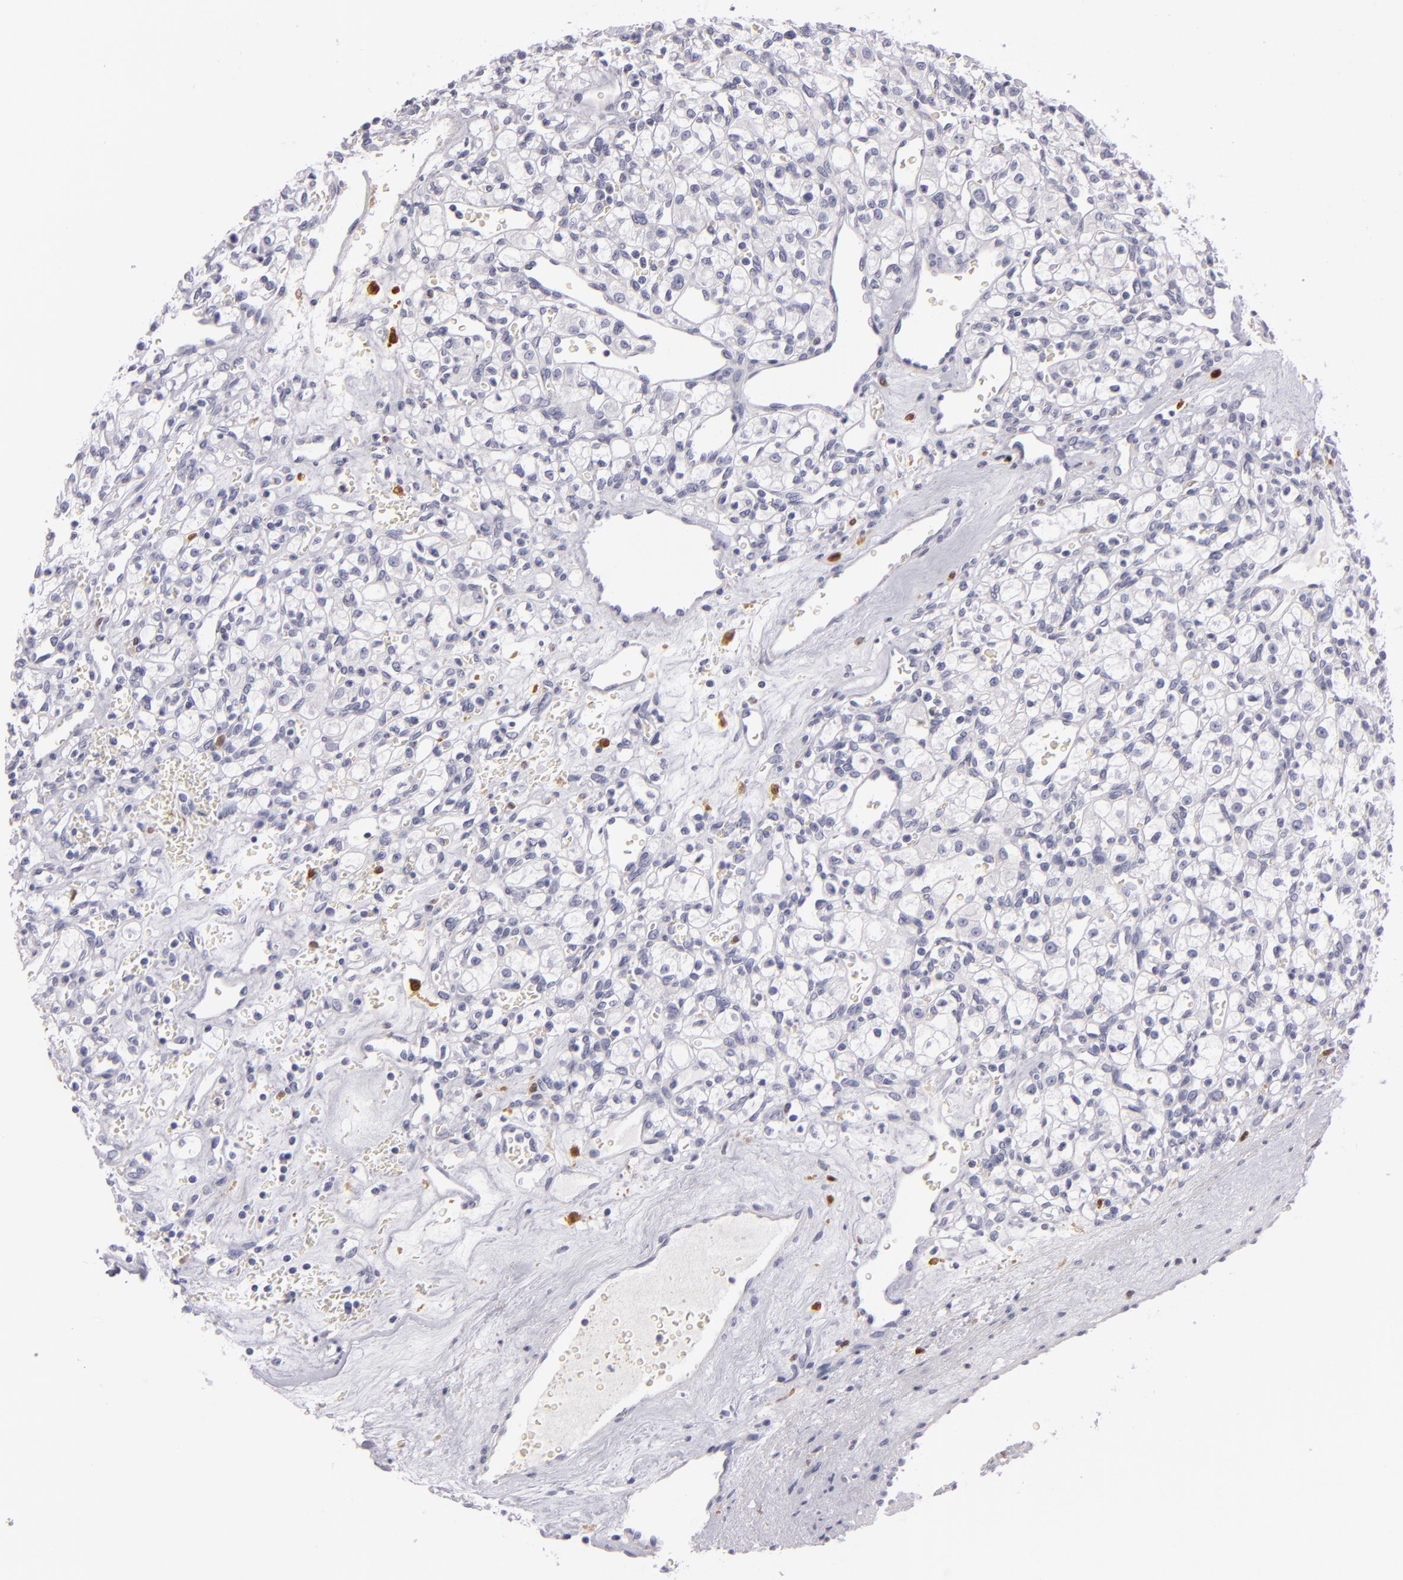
{"staining": {"intensity": "negative", "quantity": "none", "location": "none"}, "tissue": "renal cancer", "cell_type": "Tumor cells", "image_type": "cancer", "snomed": [{"axis": "morphology", "description": "Adenocarcinoma, NOS"}, {"axis": "topography", "description": "Kidney"}], "caption": "High magnification brightfield microscopy of renal cancer (adenocarcinoma) stained with DAB (brown) and counterstained with hematoxylin (blue): tumor cells show no significant positivity.", "gene": "F13A1", "patient": {"sex": "female", "age": 62}}